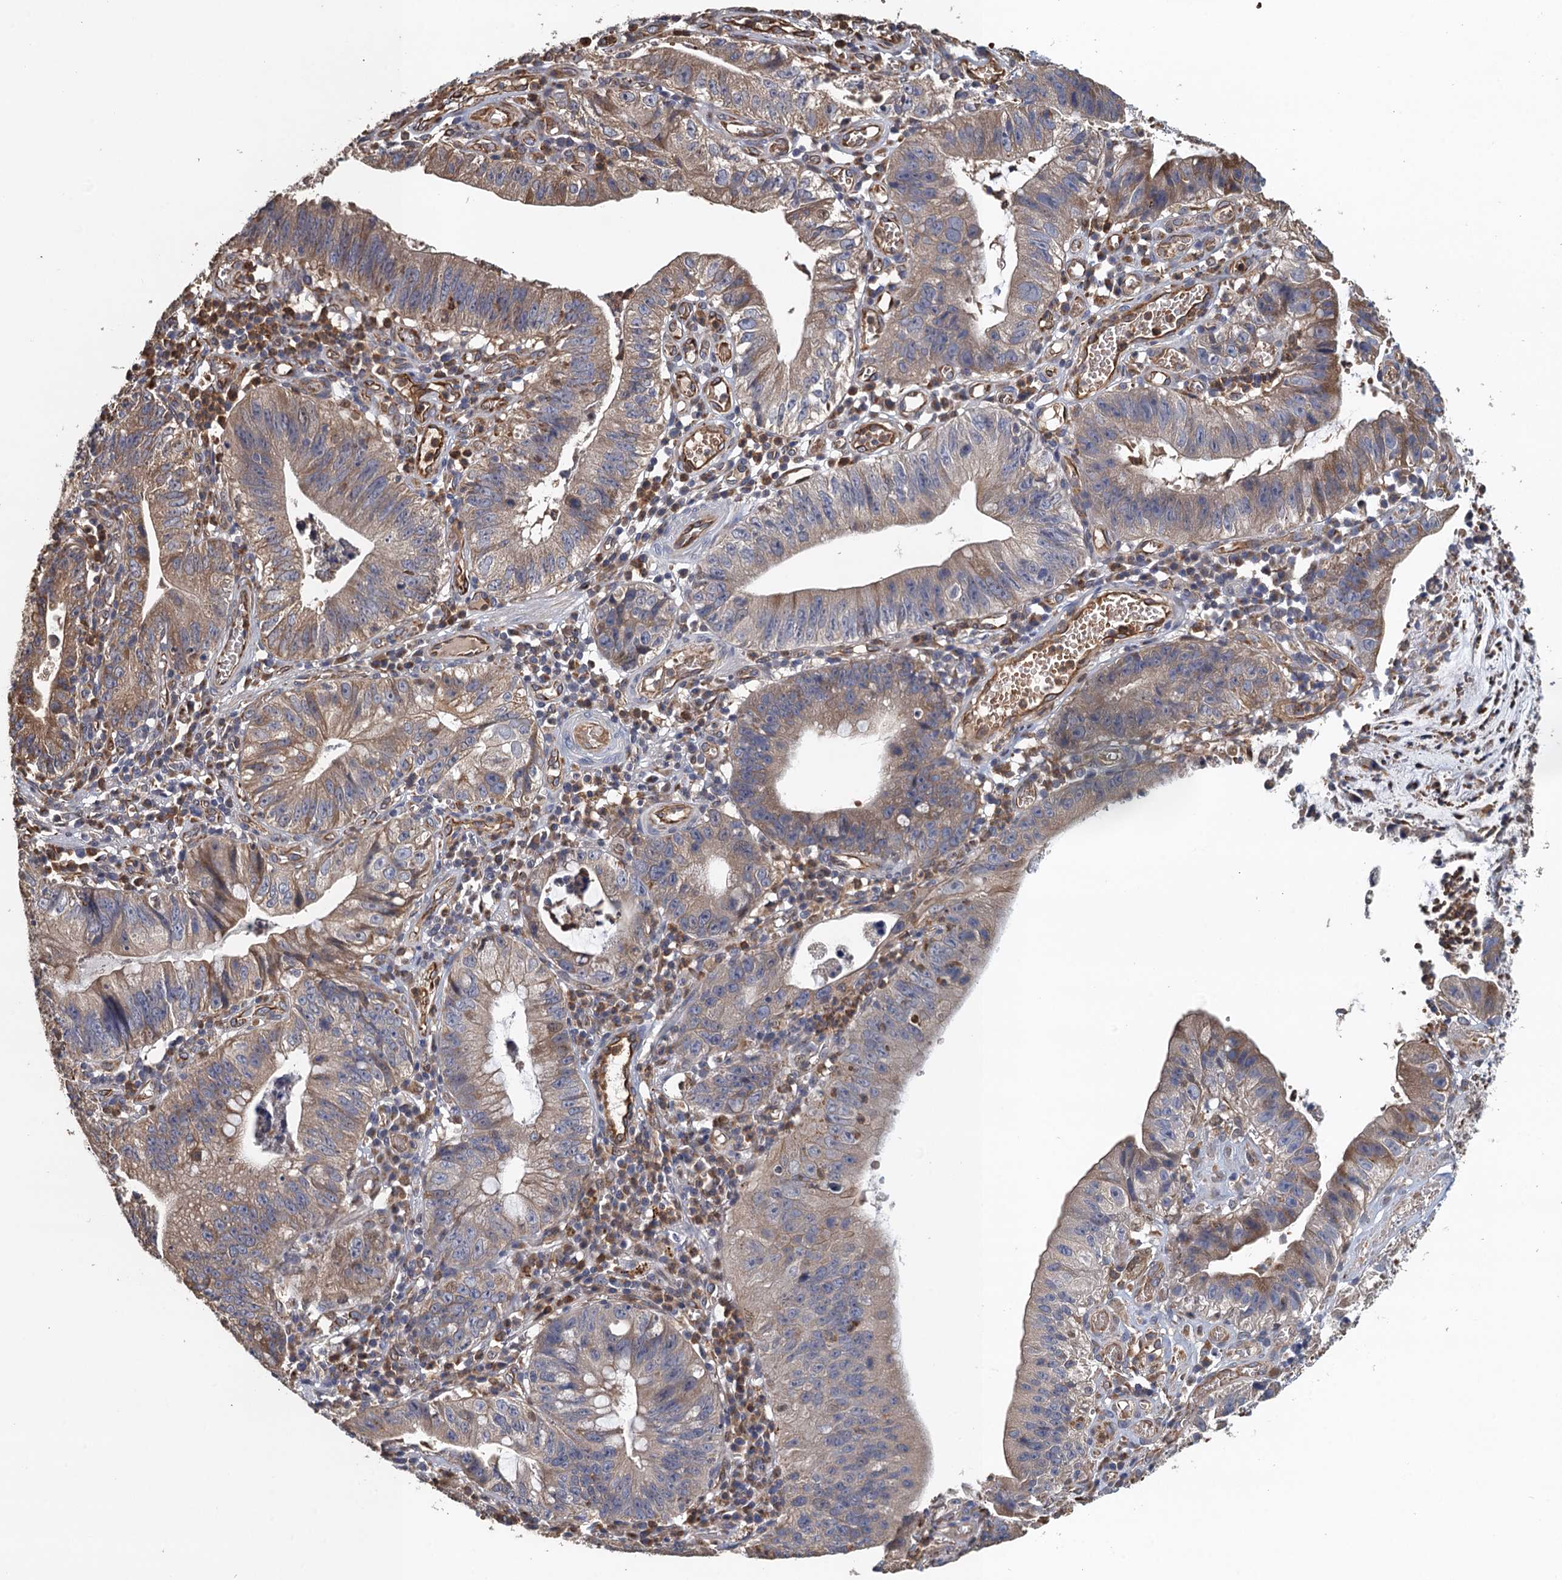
{"staining": {"intensity": "weak", "quantity": "25%-75%", "location": "cytoplasmic/membranous"}, "tissue": "stomach cancer", "cell_type": "Tumor cells", "image_type": "cancer", "snomed": [{"axis": "morphology", "description": "Adenocarcinoma, NOS"}, {"axis": "topography", "description": "Stomach"}], "caption": "Immunohistochemical staining of stomach cancer demonstrates low levels of weak cytoplasmic/membranous staining in about 25%-75% of tumor cells.", "gene": "ACSBG1", "patient": {"sex": "male", "age": 59}}